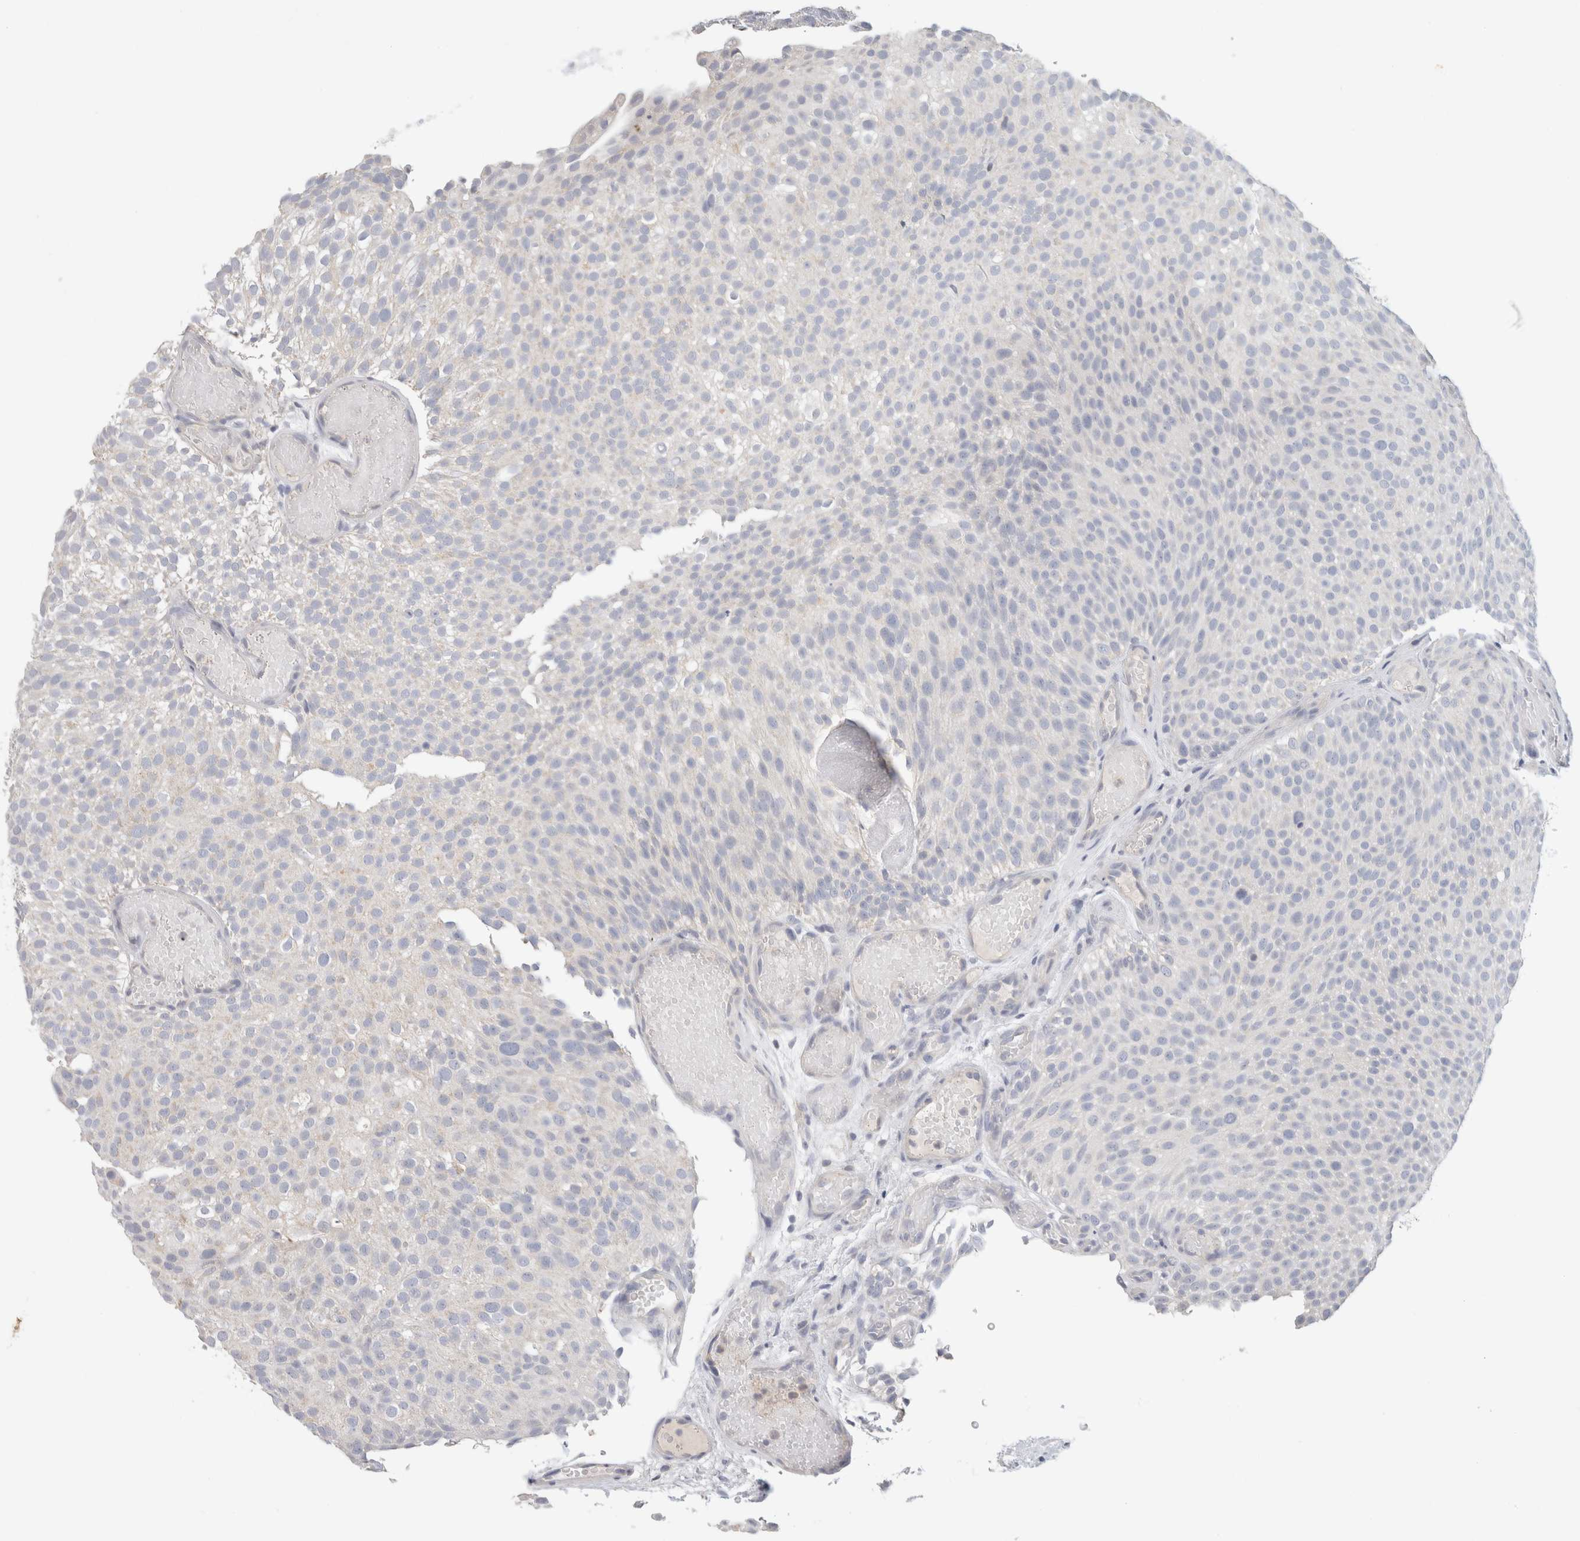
{"staining": {"intensity": "negative", "quantity": "none", "location": "none"}, "tissue": "urothelial cancer", "cell_type": "Tumor cells", "image_type": "cancer", "snomed": [{"axis": "morphology", "description": "Urothelial carcinoma, Low grade"}, {"axis": "topography", "description": "Urinary bladder"}], "caption": "An immunohistochemistry (IHC) photomicrograph of urothelial carcinoma (low-grade) is shown. There is no staining in tumor cells of urothelial carcinoma (low-grade). (Brightfield microscopy of DAB immunohistochemistry (IHC) at high magnification).", "gene": "MPP2", "patient": {"sex": "male", "age": 78}}